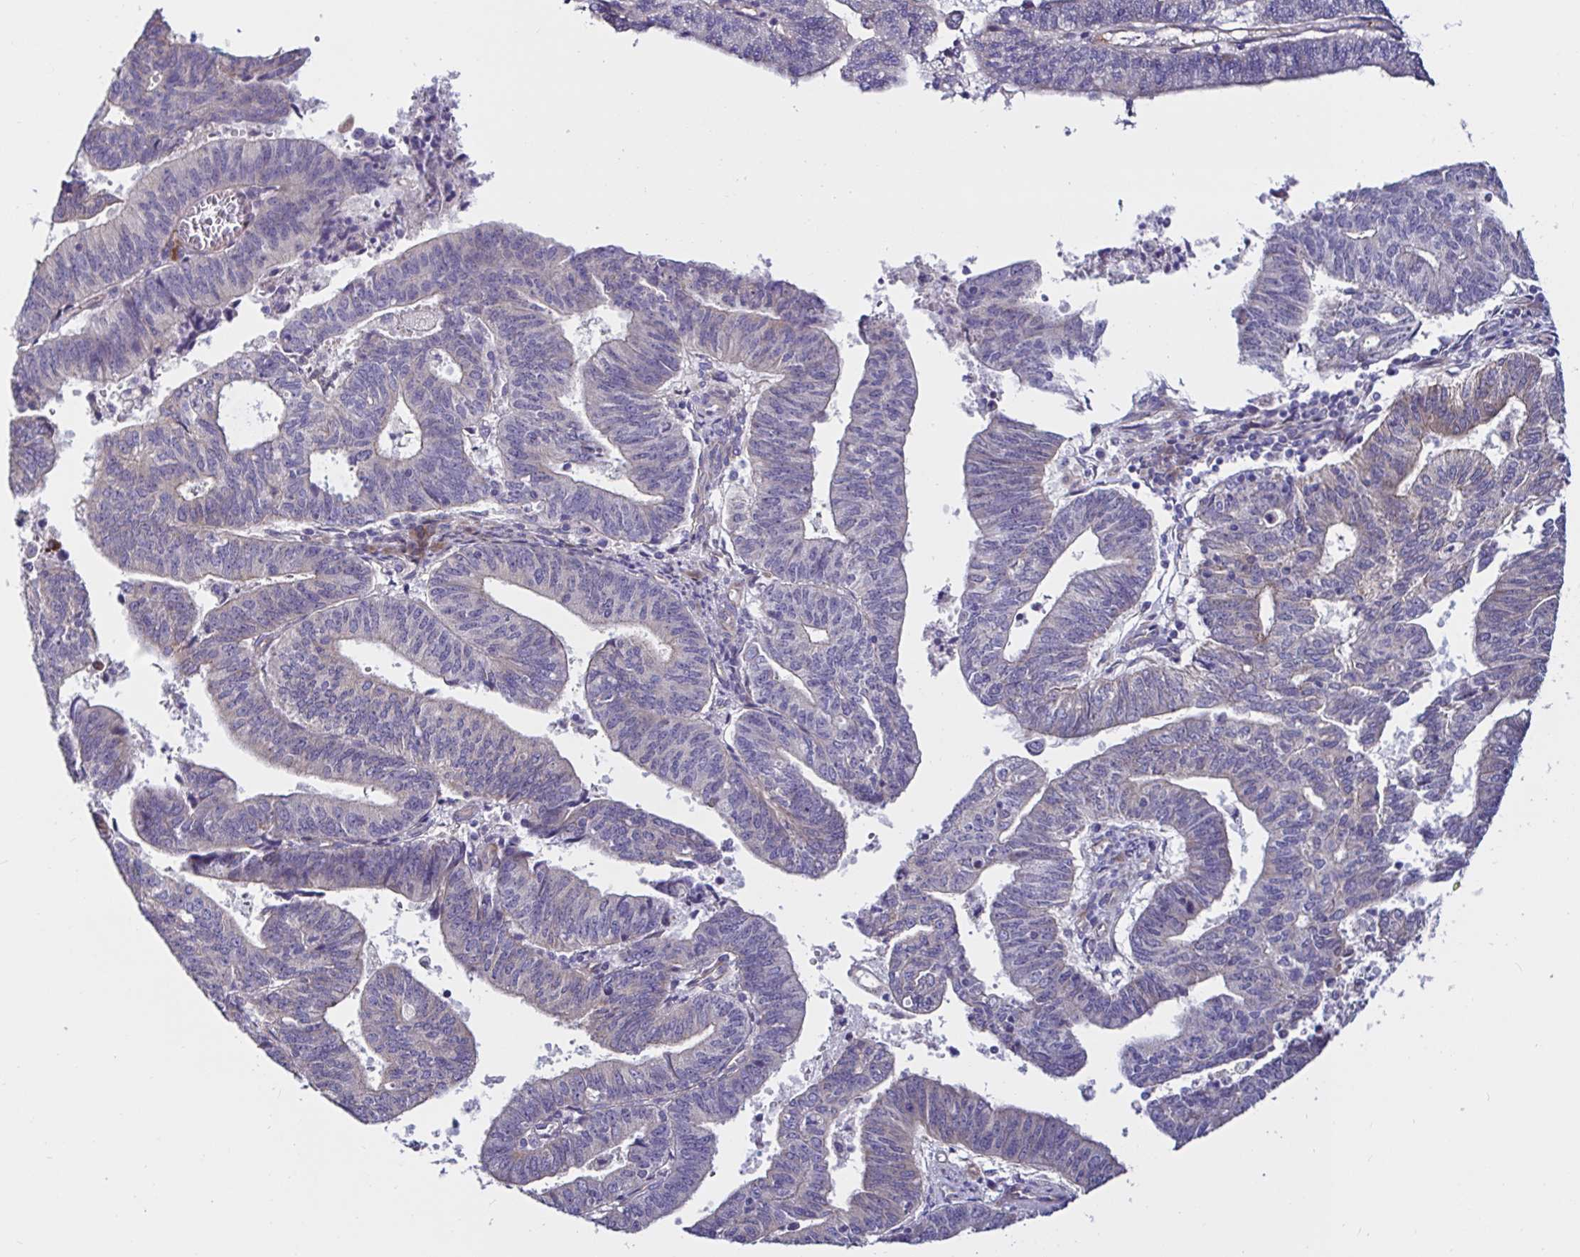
{"staining": {"intensity": "weak", "quantity": "<25%", "location": "cytoplasmic/membranous"}, "tissue": "endometrial cancer", "cell_type": "Tumor cells", "image_type": "cancer", "snomed": [{"axis": "morphology", "description": "Adenocarcinoma, NOS"}, {"axis": "topography", "description": "Endometrium"}], "caption": "Immunohistochemical staining of human adenocarcinoma (endometrial) exhibits no significant staining in tumor cells.", "gene": "VSIG2", "patient": {"sex": "female", "age": 82}}